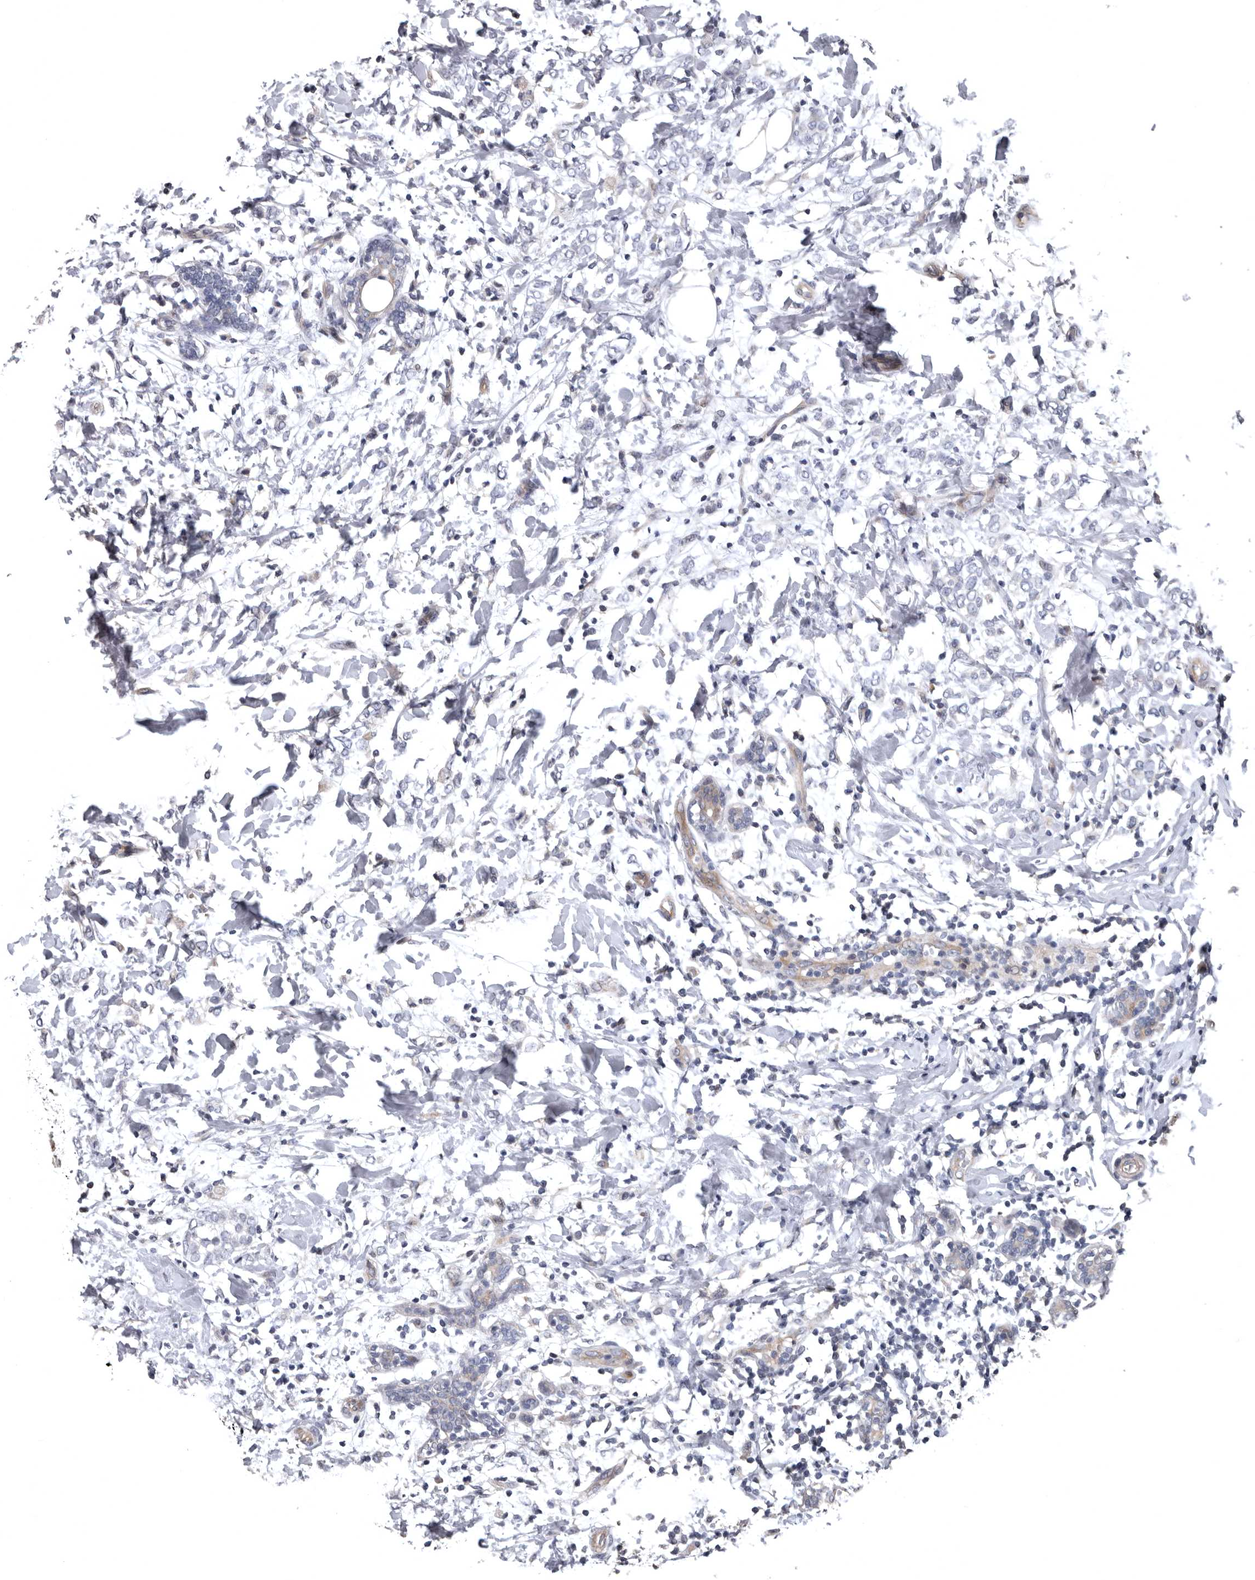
{"staining": {"intensity": "negative", "quantity": "none", "location": "none"}, "tissue": "breast cancer", "cell_type": "Tumor cells", "image_type": "cancer", "snomed": [{"axis": "morphology", "description": "Normal tissue, NOS"}, {"axis": "morphology", "description": "Lobular carcinoma"}, {"axis": "topography", "description": "Breast"}], "caption": "Immunohistochemical staining of human breast cancer shows no significant staining in tumor cells. The staining was performed using DAB to visualize the protein expression in brown, while the nuclei were stained in blue with hematoxylin (Magnification: 20x).", "gene": "RNF217", "patient": {"sex": "female", "age": 47}}